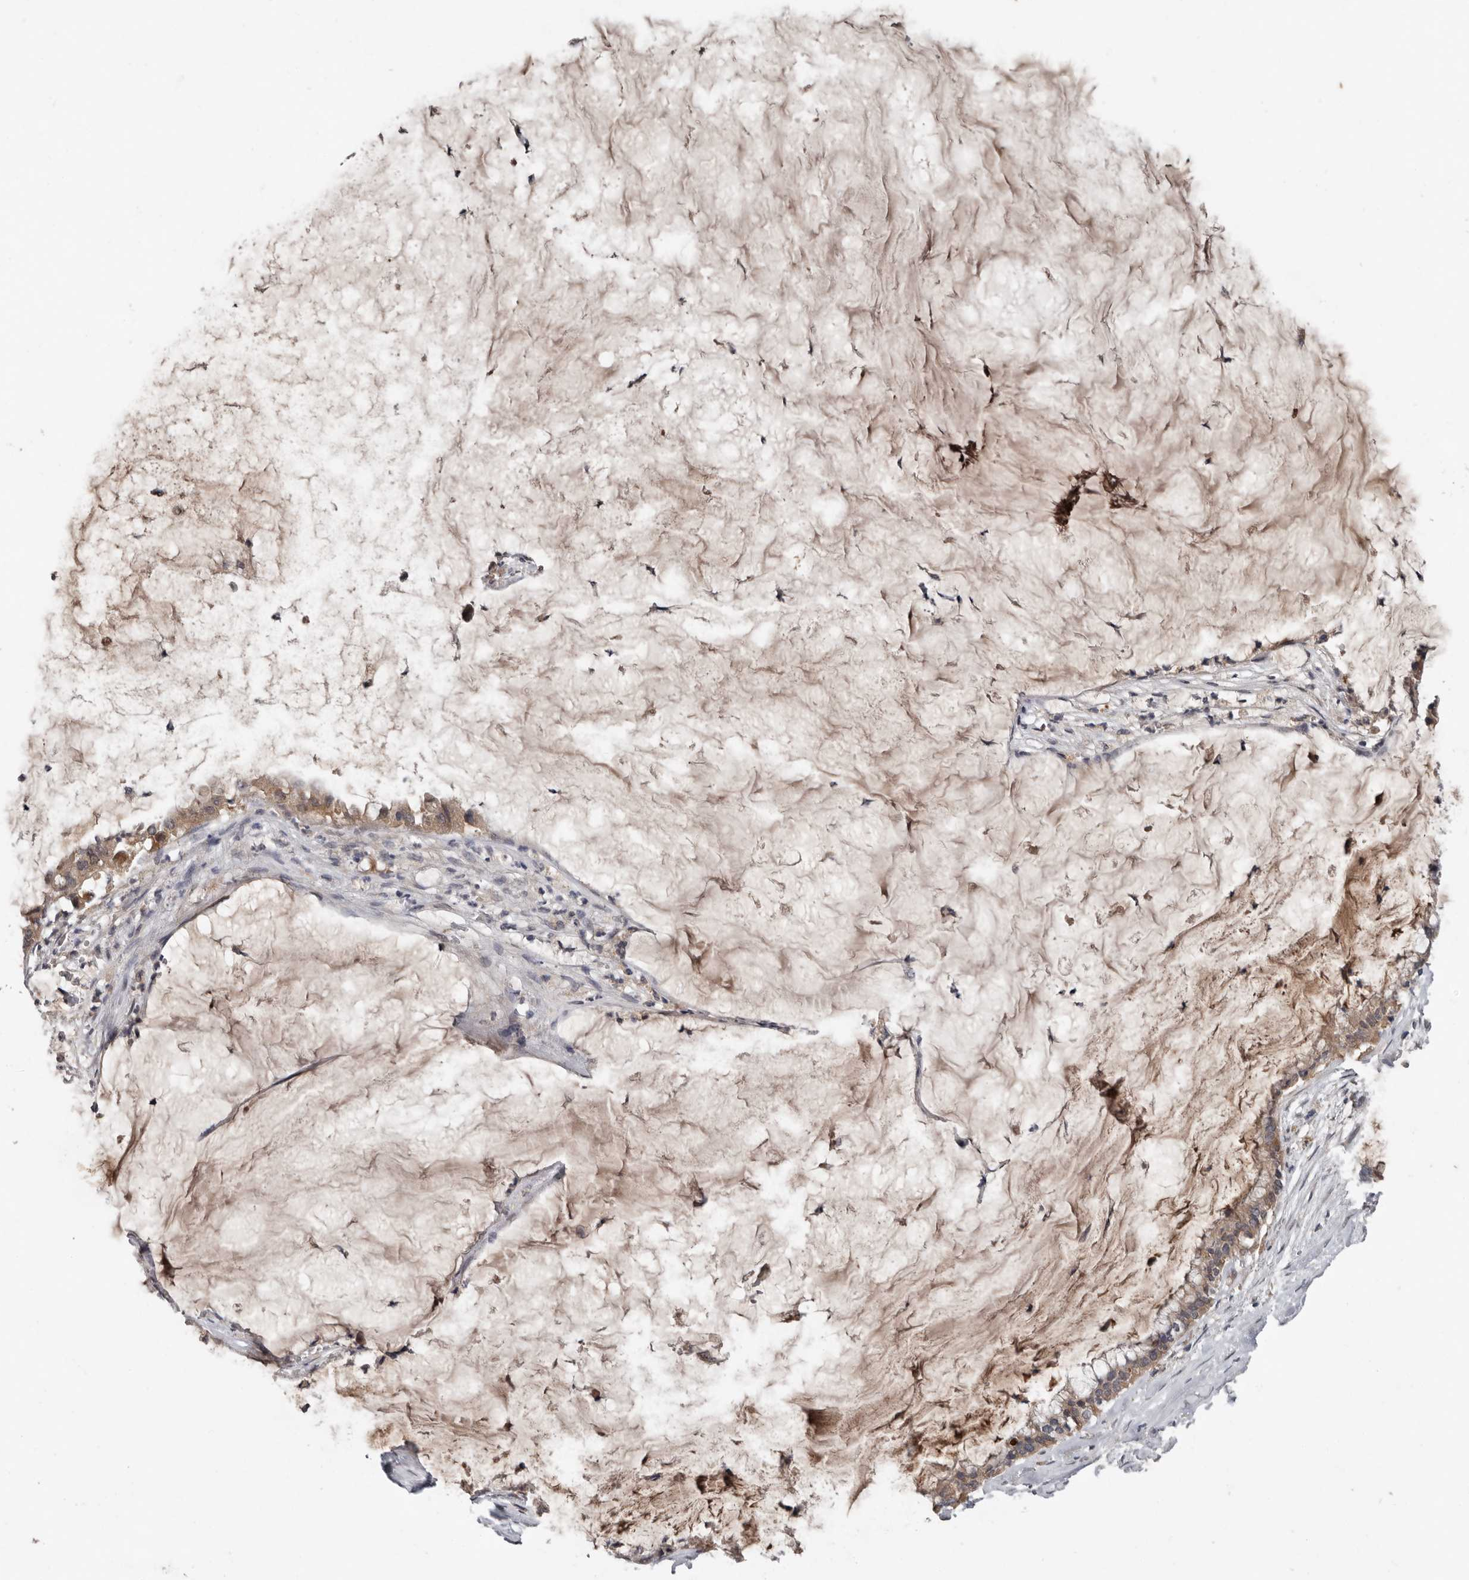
{"staining": {"intensity": "weak", "quantity": ">75%", "location": "cytoplasmic/membranous"}, "tissue": "pancreatic cancer", "cell_type": "Tumor cells", "image_type": "cancer", "snomed": [{"axis": "morphology", "description": "Adenocarcinoma, NOS"}, {"axis": "topography", "description": "Pancreas"}], "caption": "A micrograph of human pancreatic cancer (adenocarcinoma) stained for a protein exhibits weak cytoplasmic/membranous brown staining in tumor cells.", "gene": "DNAJB4", "patient": {"sex": "male", "age": 41}}